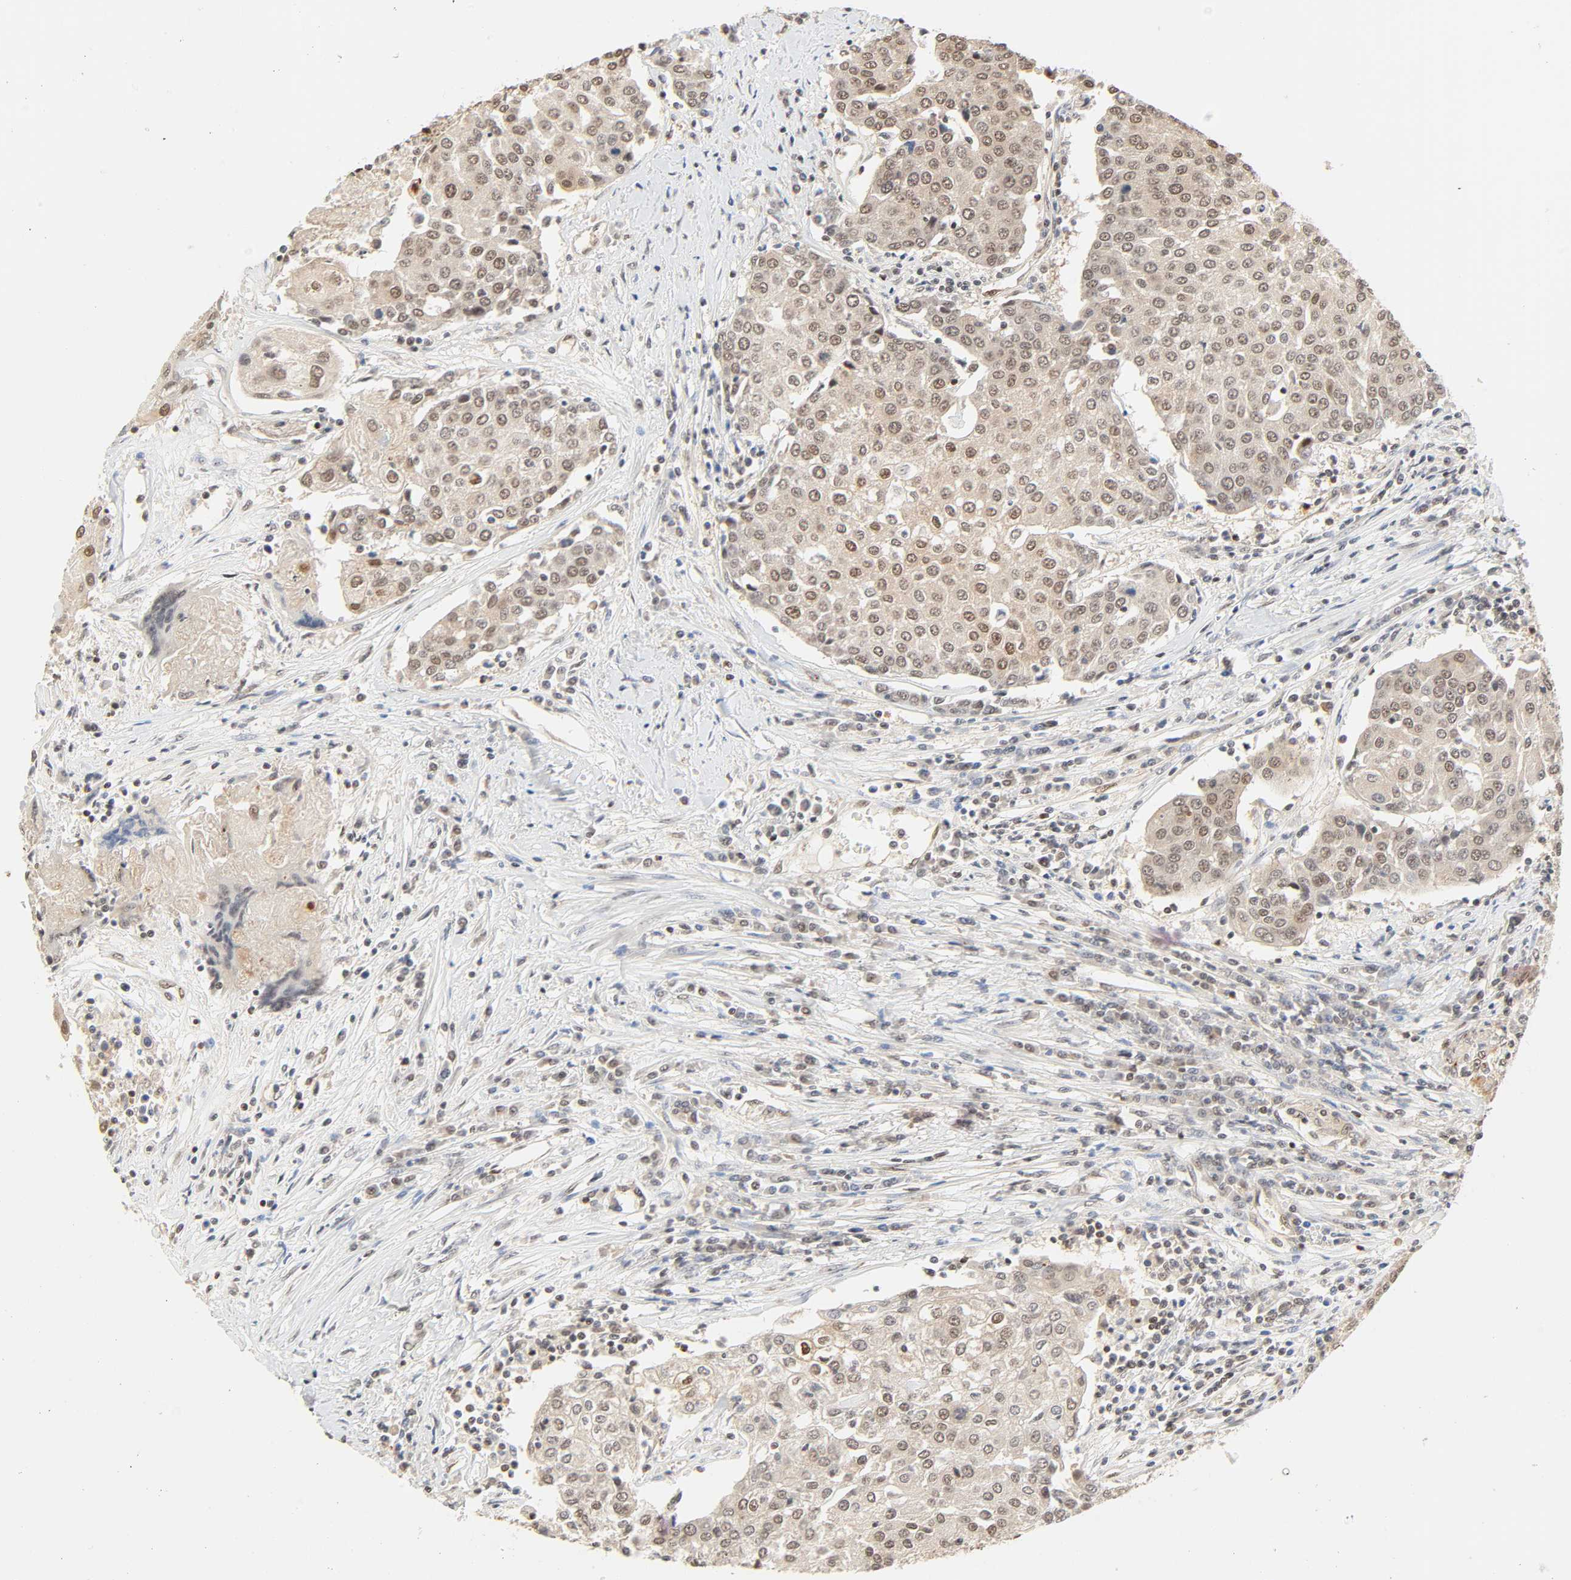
{"staining": {"intensity": "moderate", "quantity": "25%-75%", "location": "nuclear"}, "tissue": "urothelial cancer", "cell_type": "Tumor cells", "image_type": "cancer", "snomed": [{"axis": "morphology", "description": "Urothelial carcinoma, High grade"}, {"axis": "topography", "description": "Urinary bladder"}], "caption": "Immunohistochemical staining of human urothelial cancer demonstrates medium levels of moderate nuclear protein positivity in about 25%-75% of tumor cells.", "gene": "UBC", "patient": {"sex": "female", "age": 85}}